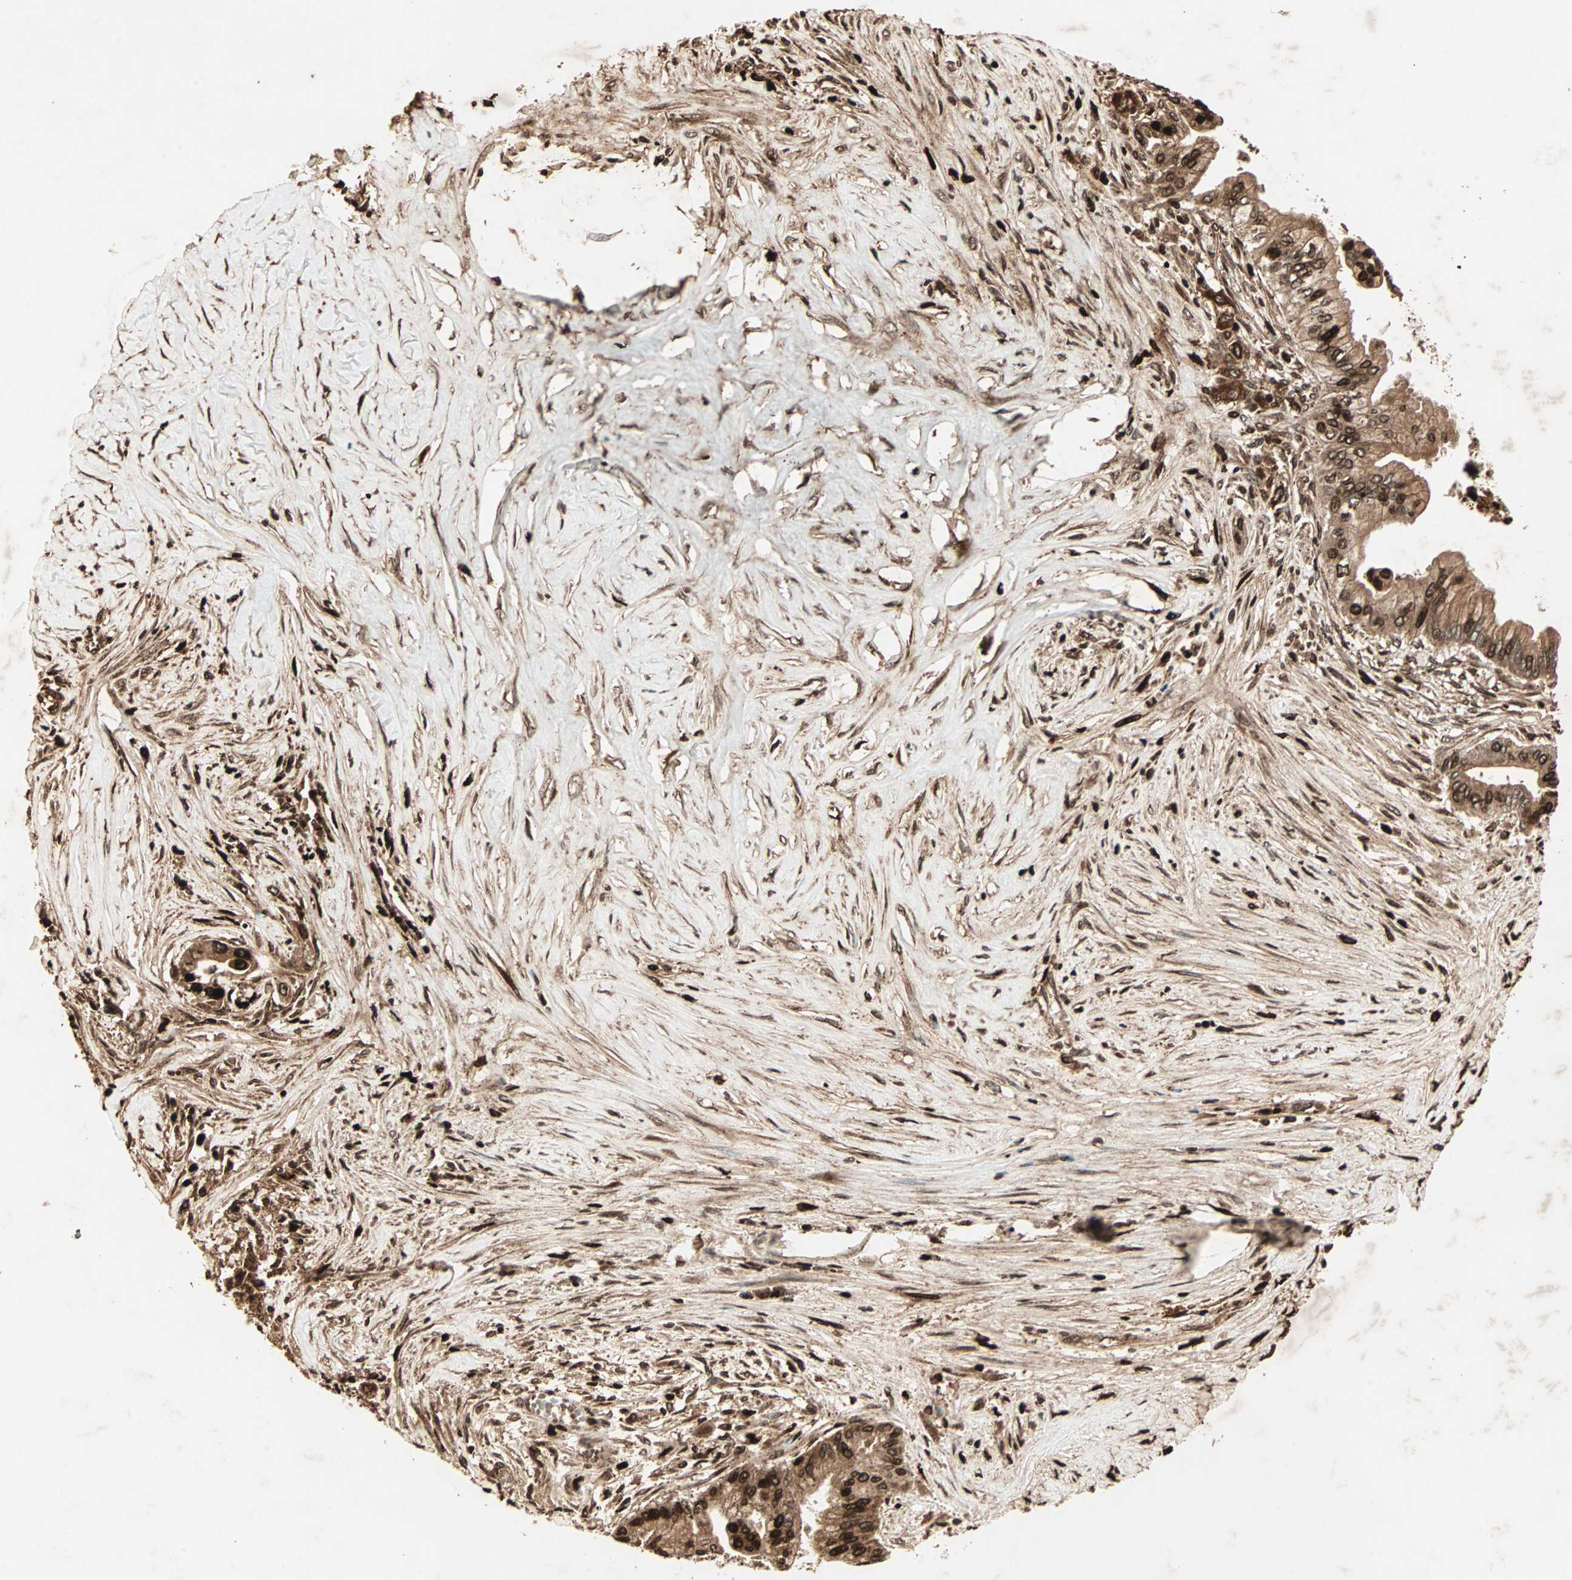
{"staining": {"intensity": "strong", "quantity": ">75%", "location": "cytoplasmic/membranous,nuclear"}, "tissue": "pancreatic cancer", "cell_type": "Tumor cells", "image_type": "cancer", "snomed": [{"axis": "morphology", "description": "Adenocarcinoma, NOS"}, {"axis": "topography", "description": "Pancreas"}], "caption": "Human pancreatic cancer (adenocarcinoma) stained with a brown dye exhibits strong cytoplasmic/membranous and nuclear positive positivity in approximately >75% of tumor cells.", "gene": "RFFL", "patient": {"sex": "male", "age": 59}}